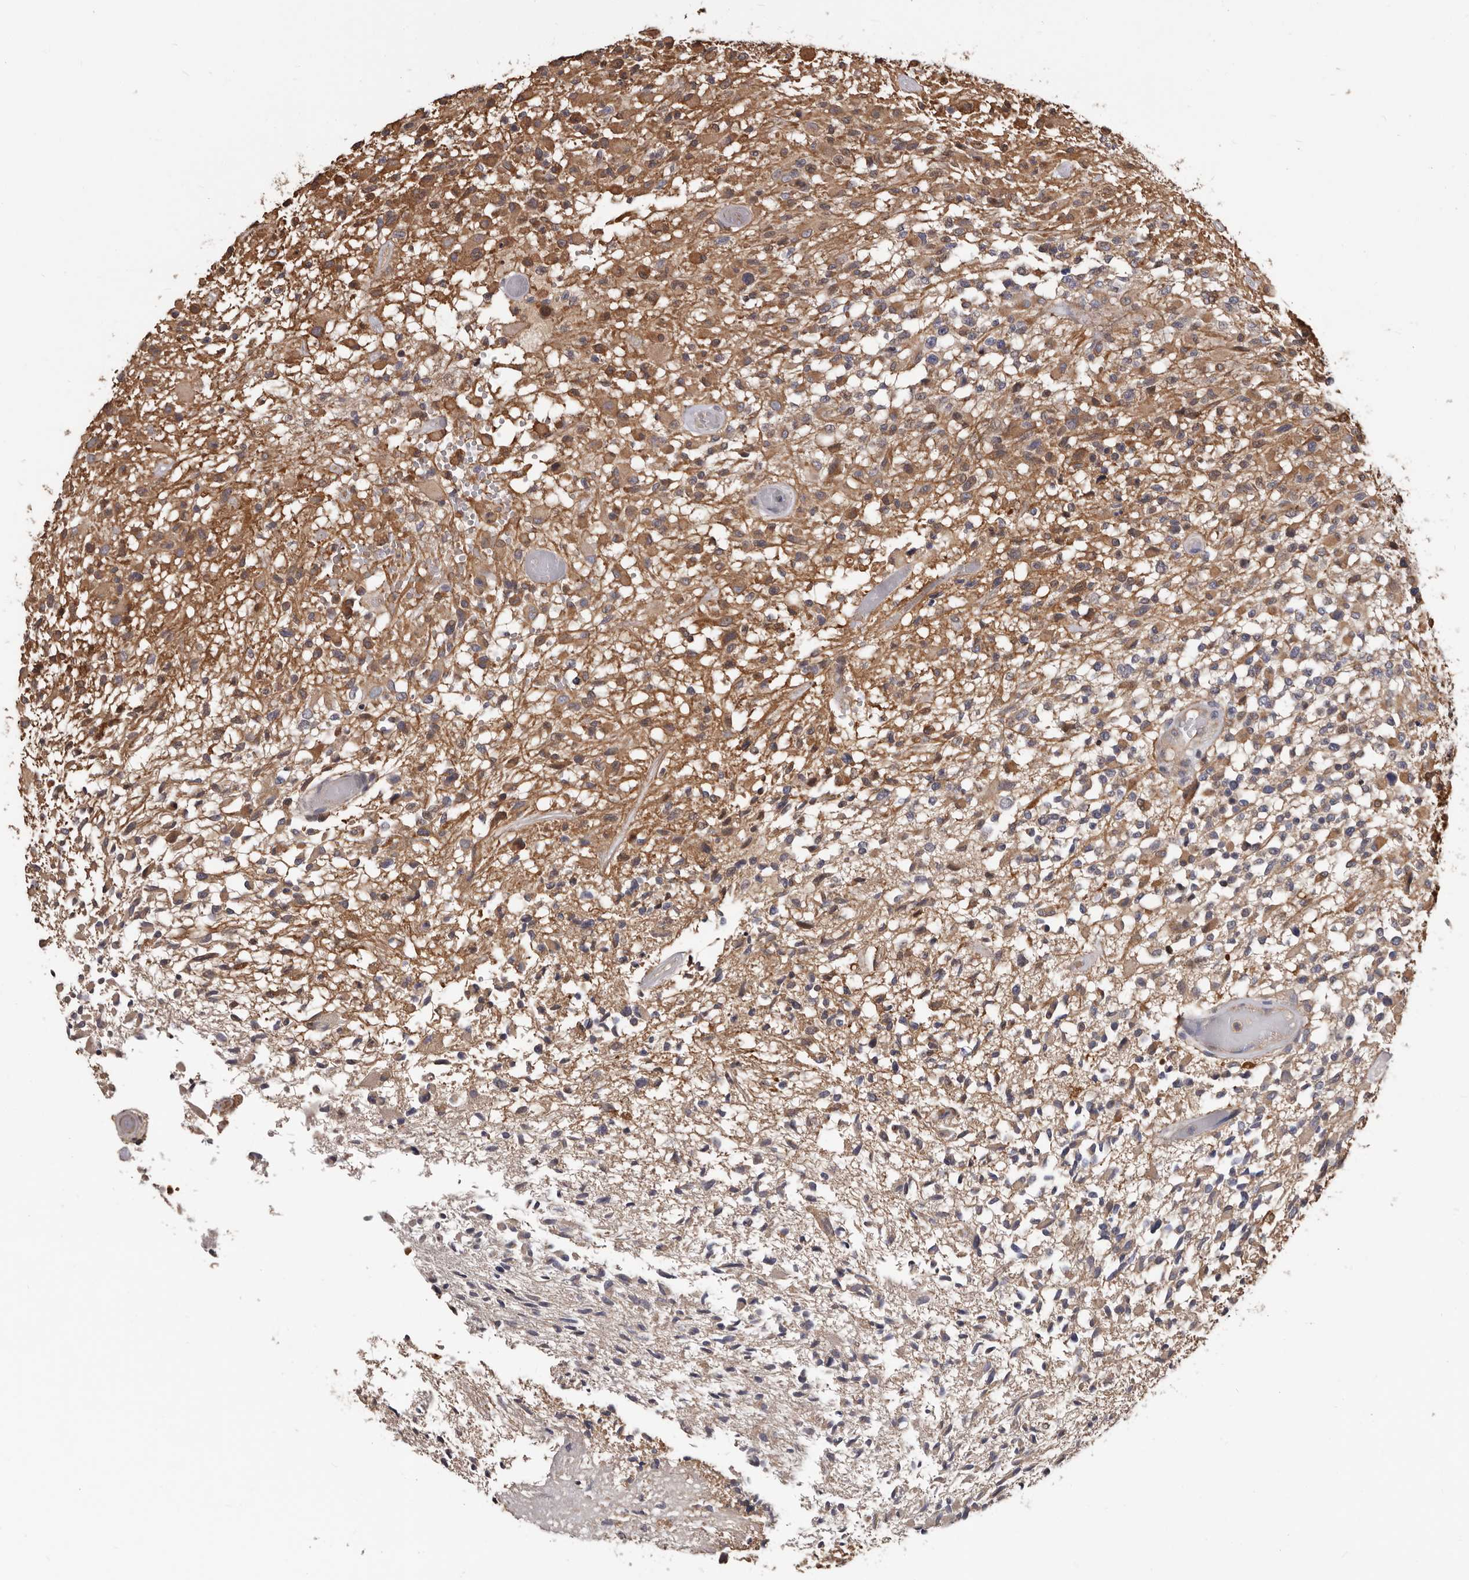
{"staining": {"intensity": "moderate", "quantity": ">75%", "location": "cytoplasmic/membranous"}, "tissue": "glioma", "cell_type": "Tumor cells", "image_type": "cancer", "snomed": [{"axis": "morphology", "description": "Glioma, malignant, High grade"}, {"axis": "morphology", "description": "Glioblastoma, NOS"}, {"axis": "topography", "description": "Brain"}], "caption": "A micrograph of human glioma stained for a protein displays moderate cytoplasmic/membranous brown staining in tumor cells. The protein of interest is stained brown, and the nuclei are stained in blue (DAB (3,3'-diaminobenzidine) IHC with brightfield microscopy, high magnification).", "gene": "MRPL18", "patient": {"sex": "male", "age": 60}}